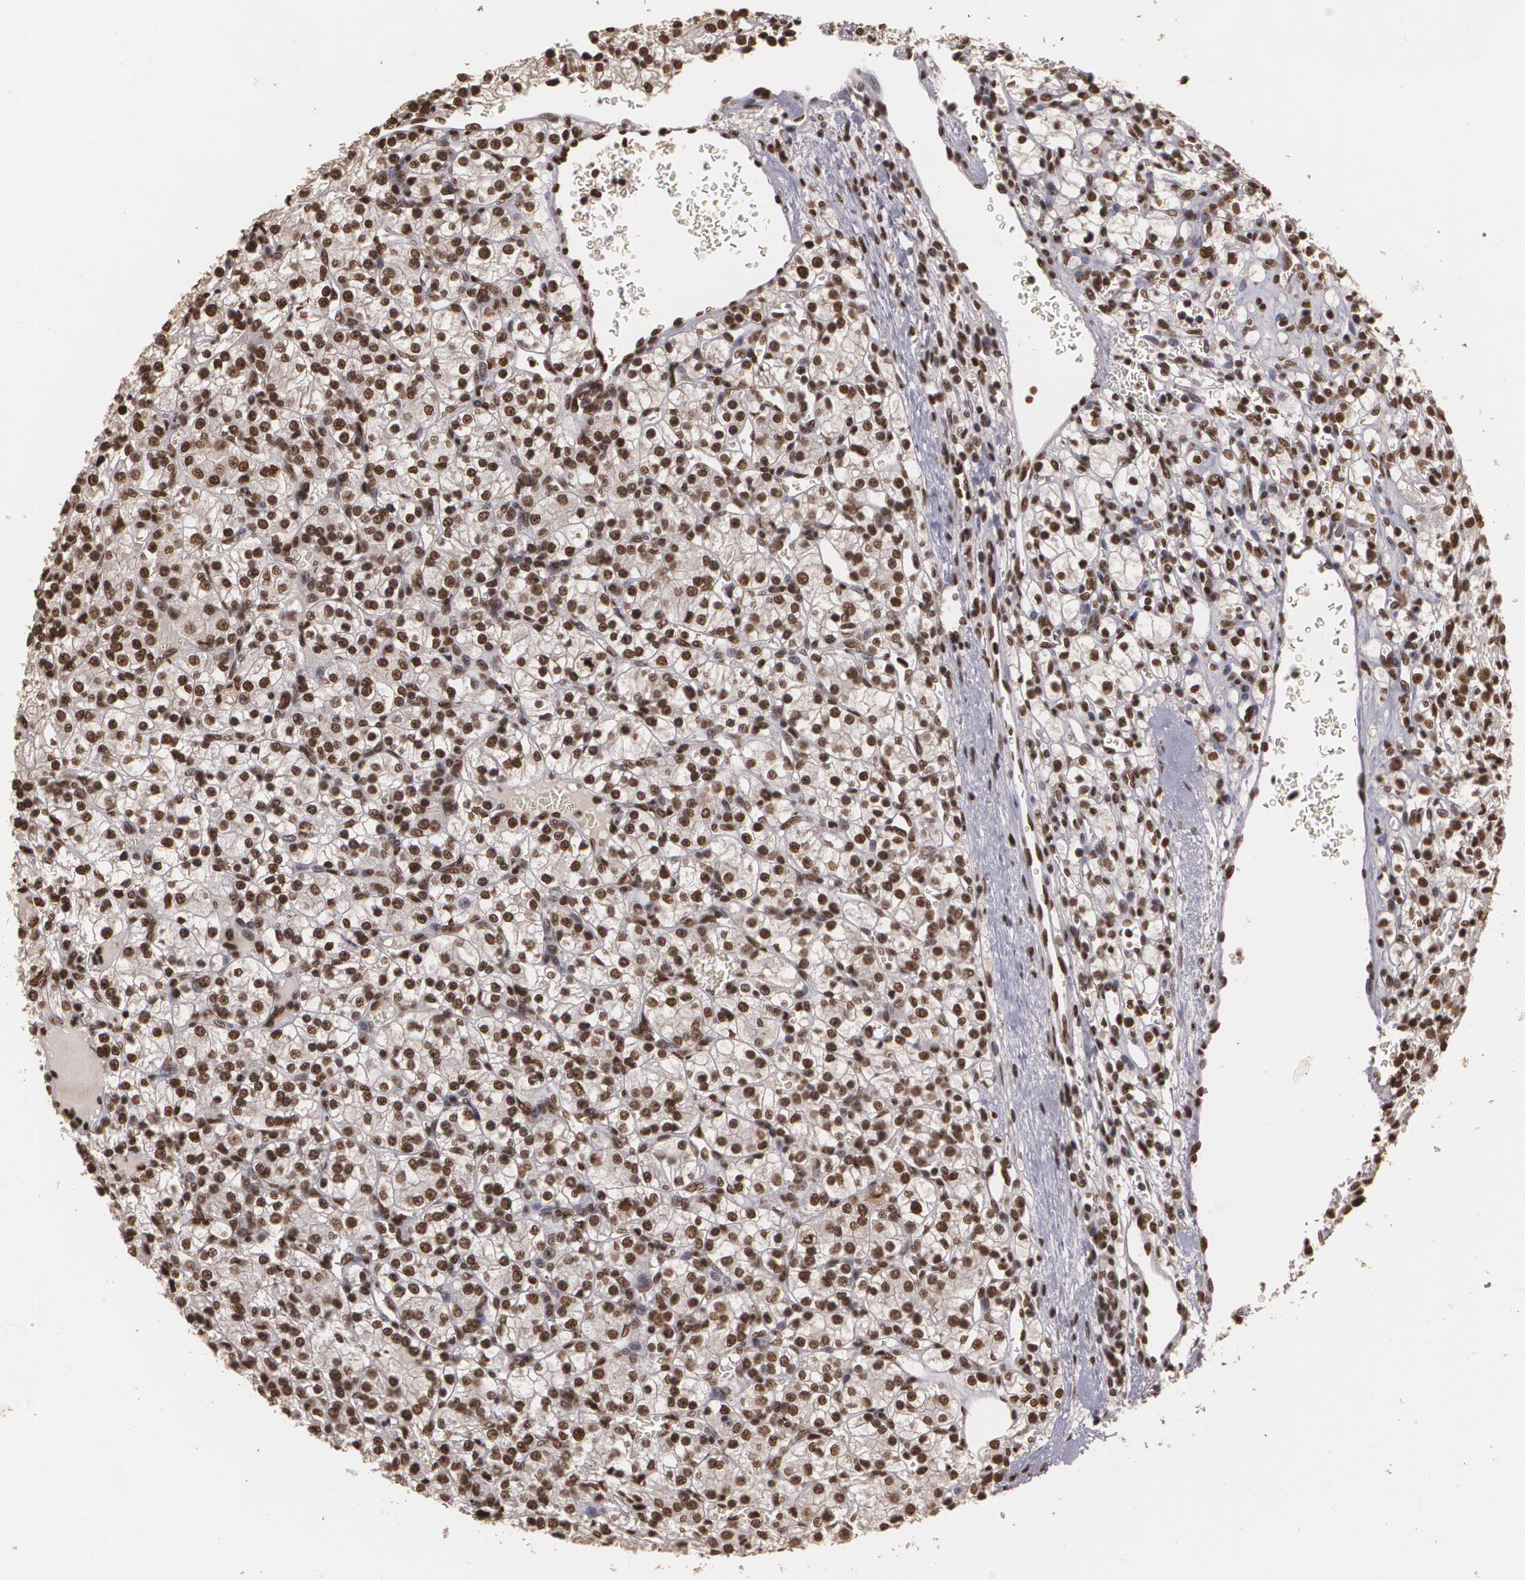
{"staining": {"intensity": "strong", "quantity": ">75%", "location": "nuclear"}, "tissue": "renal cancer", "cell_type": "Tumor cells", "image_type": "cancer", "snomed": [{"axis": "morphology", "description": "Adenocarcinoma, NOS"}, {"axis": "topography", "description": "Kidney"}], "caption": "The photomicrograph shows staining of renal cancer, revealing strong nuclear protein expression (brown color) within tumor cells.", "gene": "RCOR1", "patient": {"sex": "female", "age": 62}}